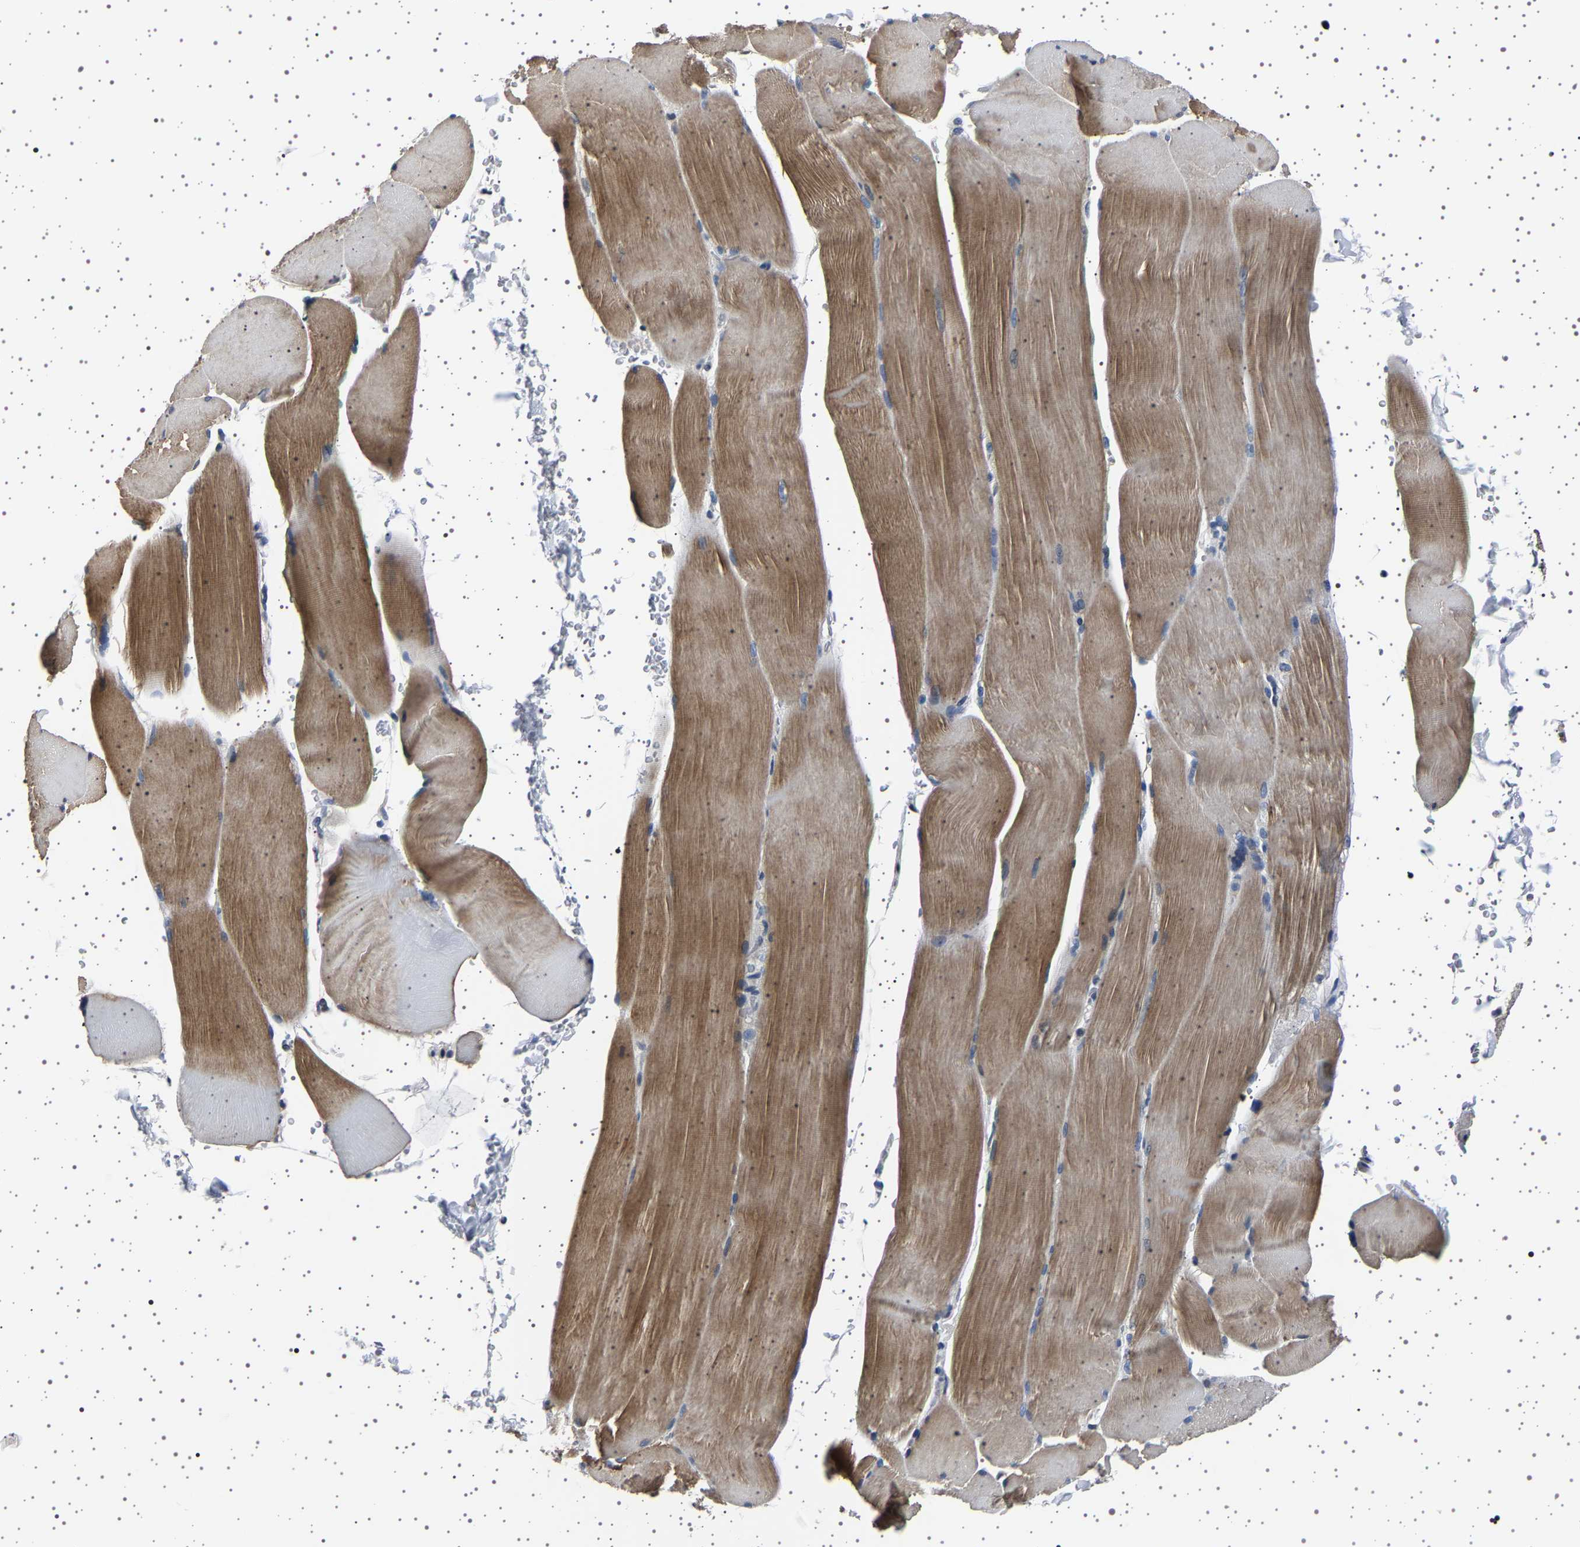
{"staining": {"intensity": "moderate", "quantity": ">75%", "location": "cytoplasmic/membranous"}, "tissue": "skeletal muscle", "cell_type": "Myocytes", "image_type": "normal", "snomed": [{"axis": "morphology", "description": "Normal tissue, NOS"}, {"axis": "topography", "description": "Skin"}, {"axis": "topography", "description": "Skeletal muscle"}], "caption": "DAB (3,3'-diaminobenzidine) immunohistochemical staining of normal human skeletal muscle exhibits moderate cytoplasmic/membranous protein staining in approximately >75% of myocytes.", "gene": "IL10RB", "patient": {"sex": "male", "age": 83}}